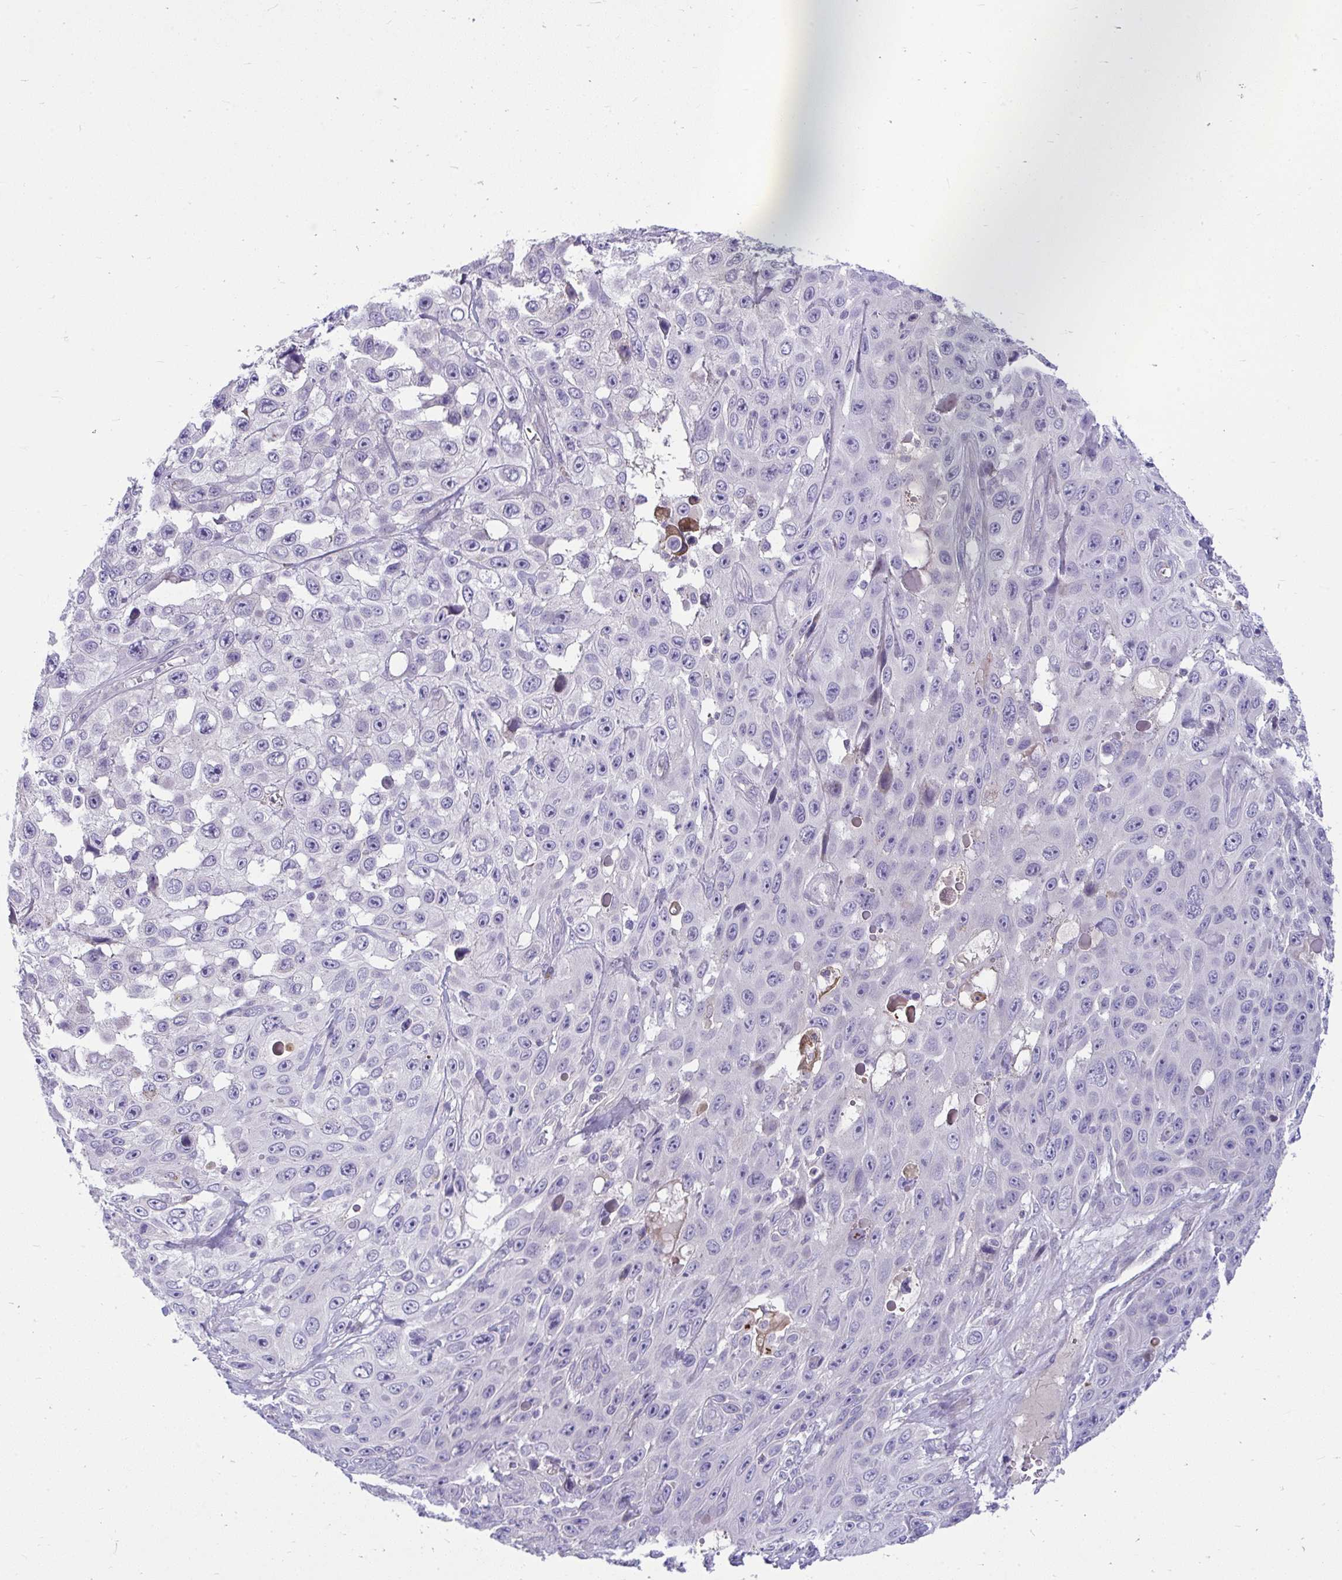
{"staining": {"intensity": "negative", "quantity": "none", "location": "none"}, "tissue": "skin cancer", "cell_type": "Tumor cells", "image_type": "cancer", "snomed": [{"axis": "morphology", "description": "Squamous cell carcinoma, NOS"}, {"axis": "topography", "description": "Skin"}], "caption": "Immunohistochemistry photomicrograph of skin cancer stained for a protein (brown), which shows no expression in tumor cells.", "gene": "PIGZ", "patient": {"sex": "male", "age": 82}}